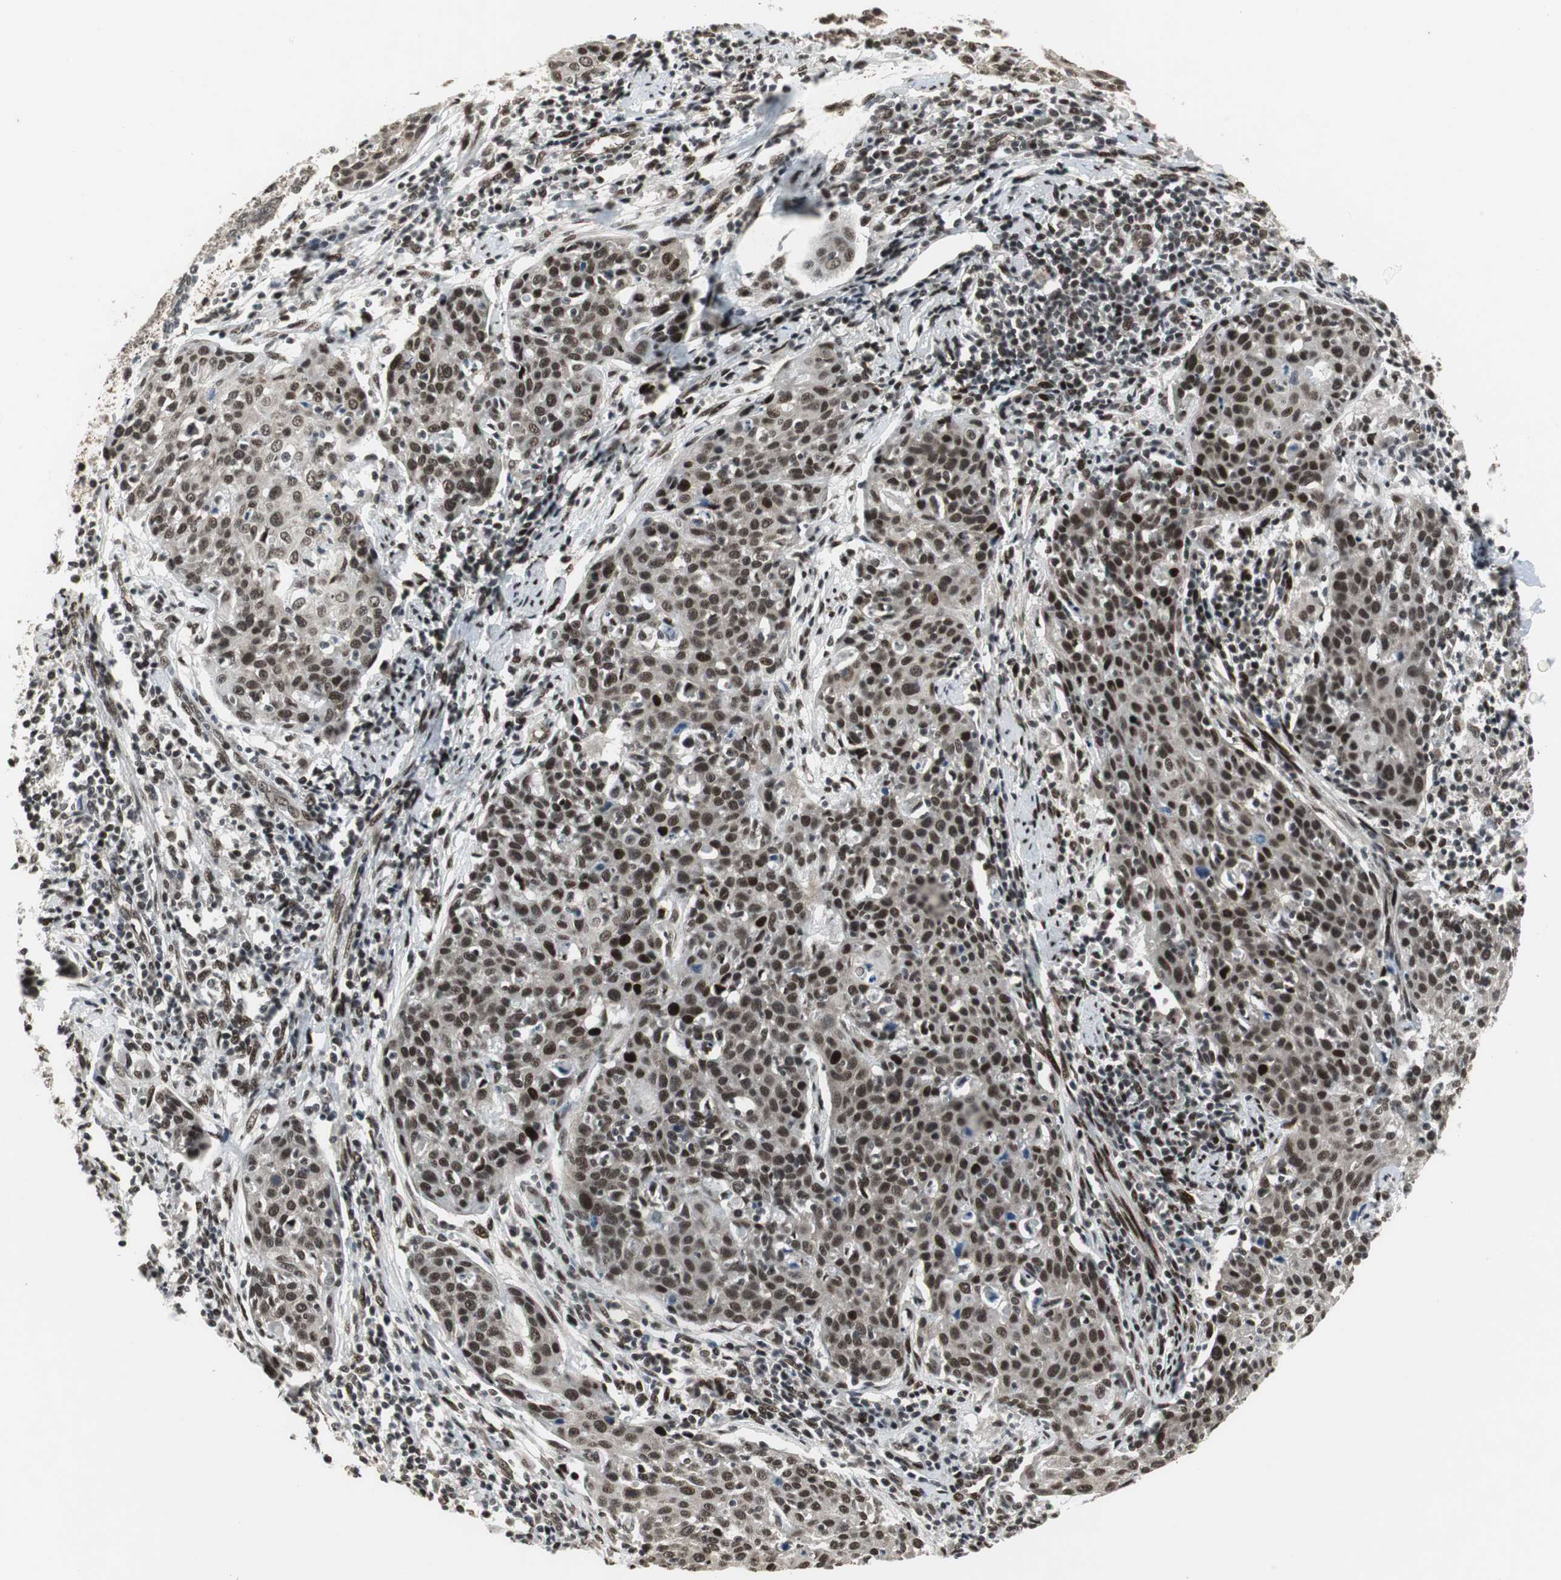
{"staining": {"intensity": "strong", "quantity": ">75%", "location": "nuclear"}, "tissue": "cervical cancer", "cell_type": "Tumor cells", "image_type": "cancer", "snomed": [{"axis": "morphology", "description": "Squamous cell carcinoma, NOS"}, {"axis": "topography", "description": "Cervix"}], "caption": "About >75% of tumor cells in human cervical squamous cell carcinoma reveal strong nuclear protein expression as visualized by brown immunohistochemical staining.", "gene": "TAF5", "patient": {"sex": "female", "age": 38}}